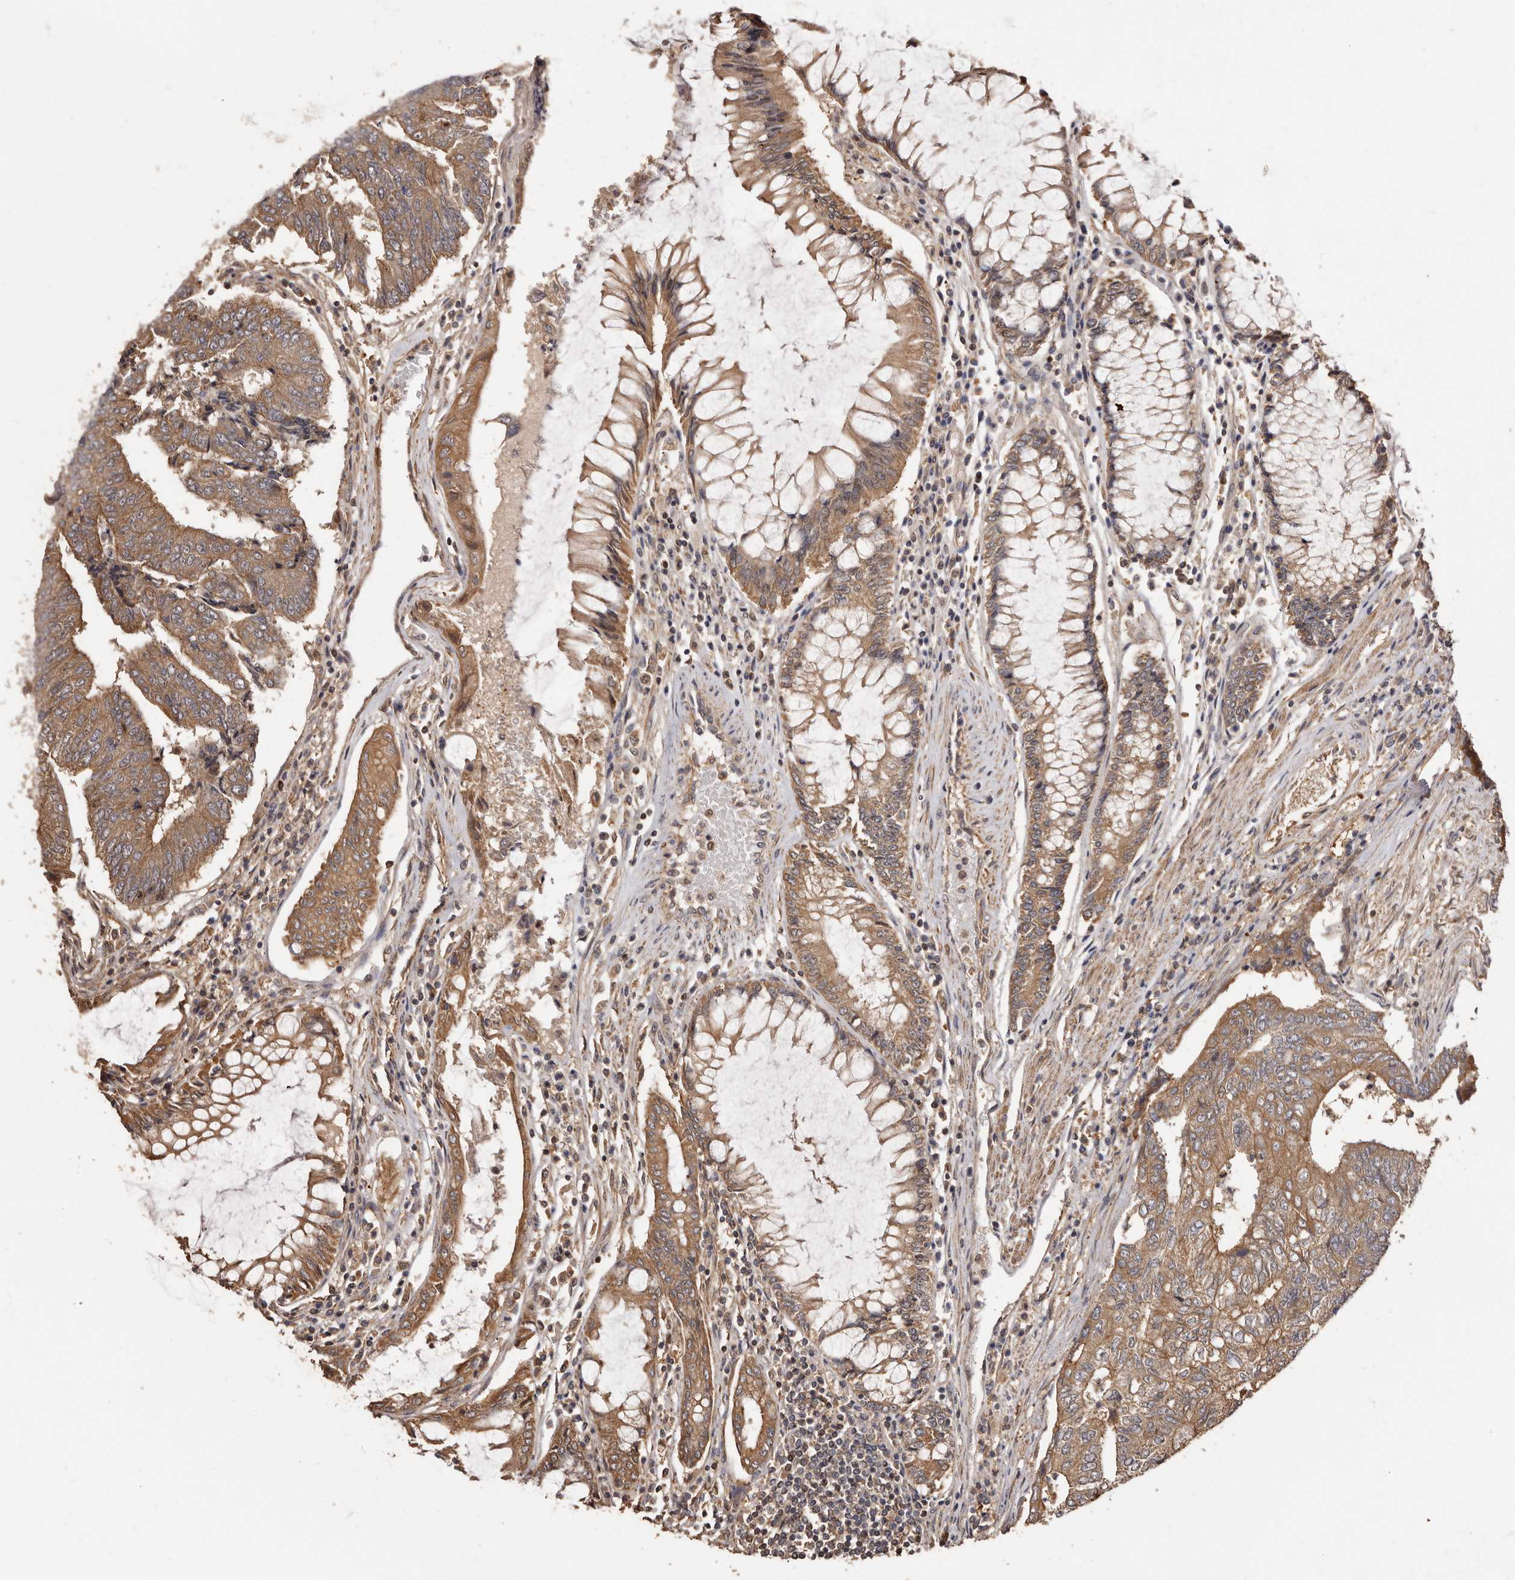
{"staining": {"intensity": "moderate", "quantity": ">75%", "location": "cytoplasmic/membranous"}, "tissue": "colorectal cancer", "cell_type": "Tumor cells", "image_type": "cancer", "snomed": [{"axis": "morphology", "description": "Adenocarcinoma, NOS"}, {"axis": "topography", "description": "Colon"}], "caption": "IHC staining of adenocarcinoma (colorectal), which demonstrates medium levels of moderate cytoplasmic/membranous expression in about >75% of tumor cells indicating moderate cytoplasmic/membranous protein positivity. The staining was performed using DAB (brown) for protein detection and nuclei were counterstained in hematoxylin (blue).", "gene": "COQ8B", "patient": {"sex": "female", "age": 67}}